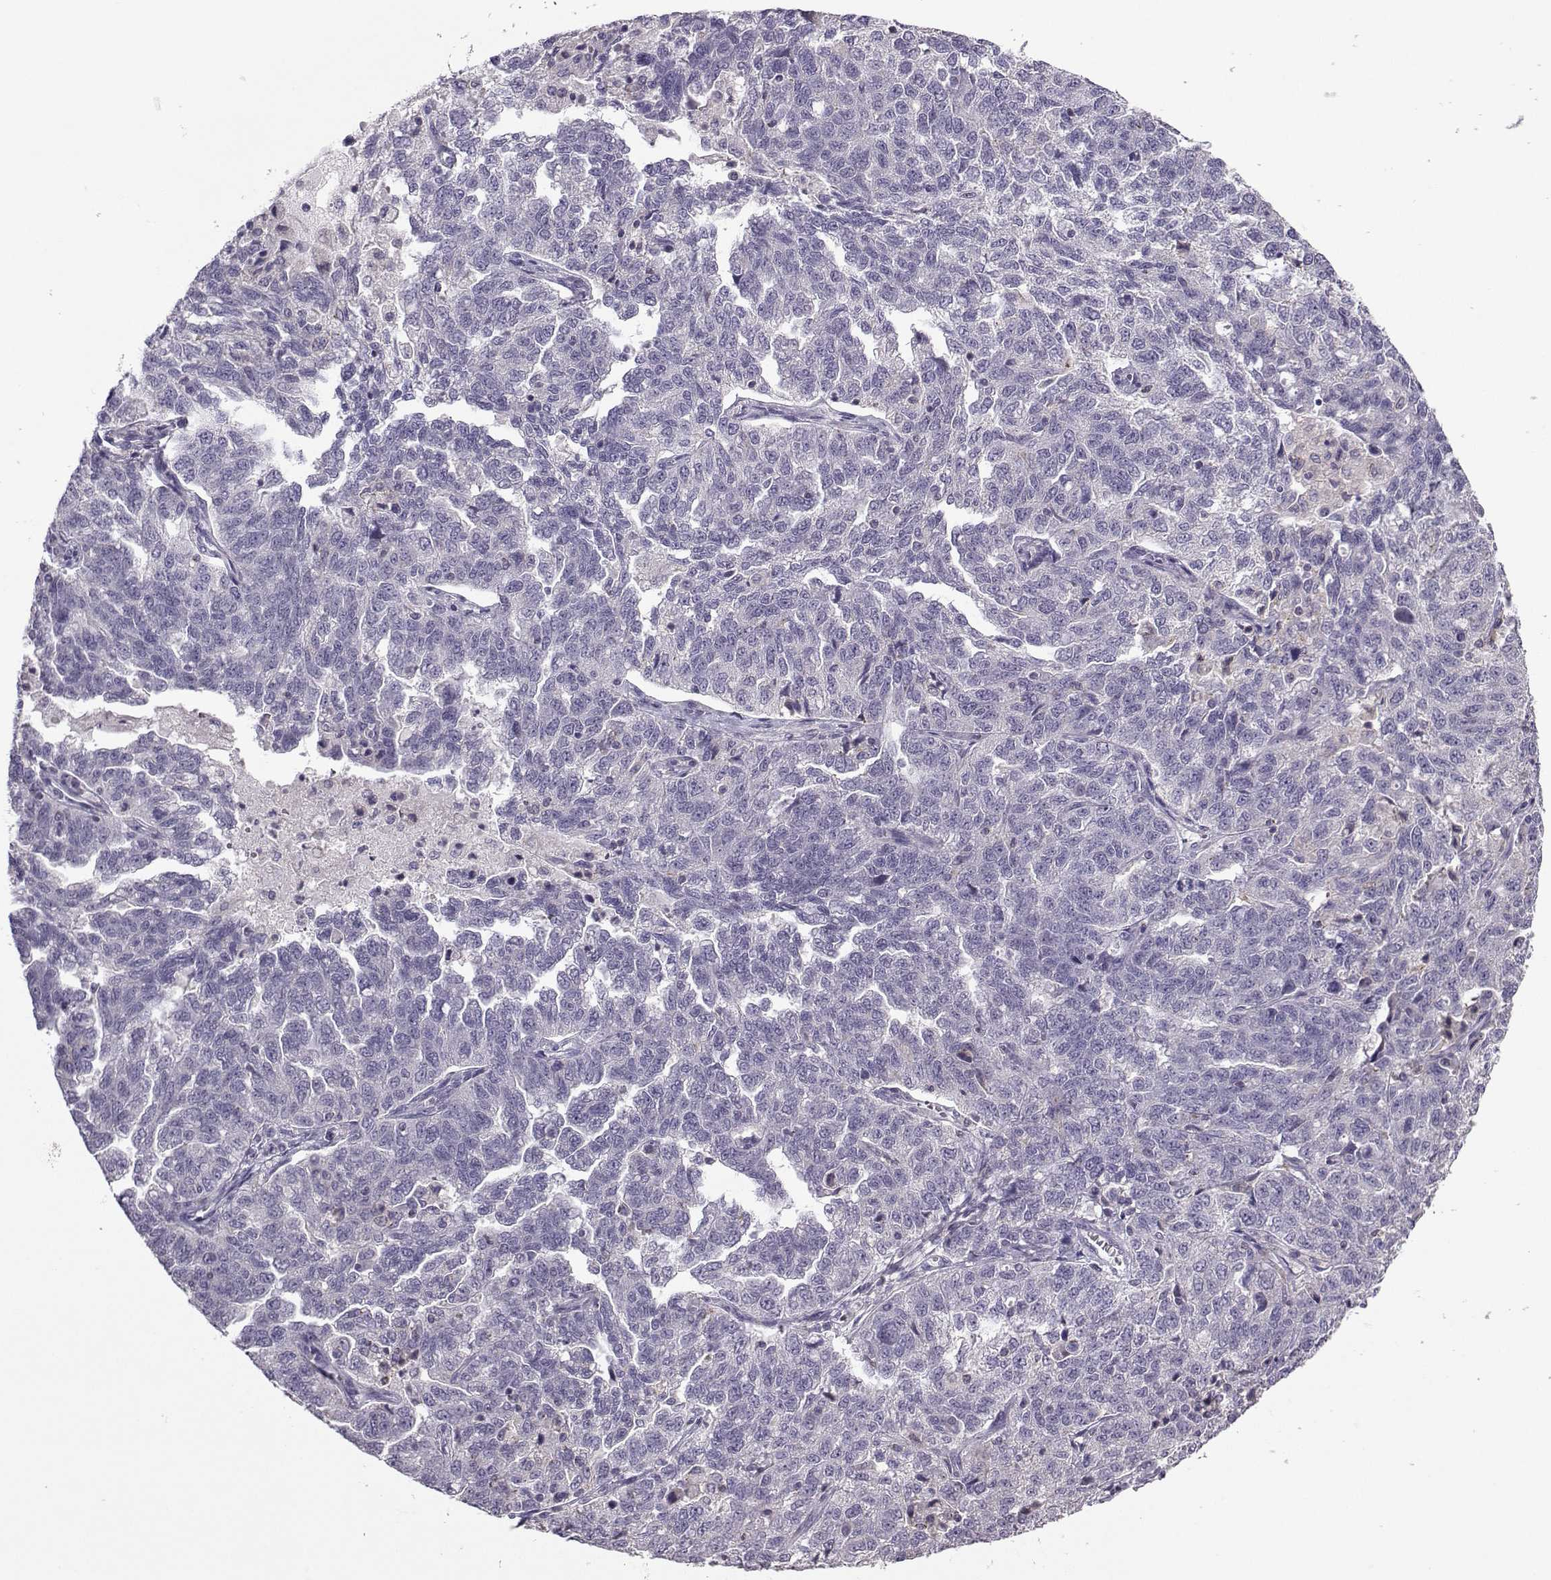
{"staining": {"intensity": "negative", "quantity": "none", "location": "none"}, "tissue": "ovarian cancer", "cell_type": "Tumor cells", "image_type": "cancer", "snomed": [{"axis": "morphology", "description": "Cystadenocarcinoma, serous, NOS"}, {"axis": "topography", "description": "Ovary"}], "caption": "This is an immunohistochemistry (IHC) image of human ovarian serous cystadenocarcinoma. There is no expression in tumor cells.", "gene": "FCAMR", "patient": {"sex": "female", "age": 71}}